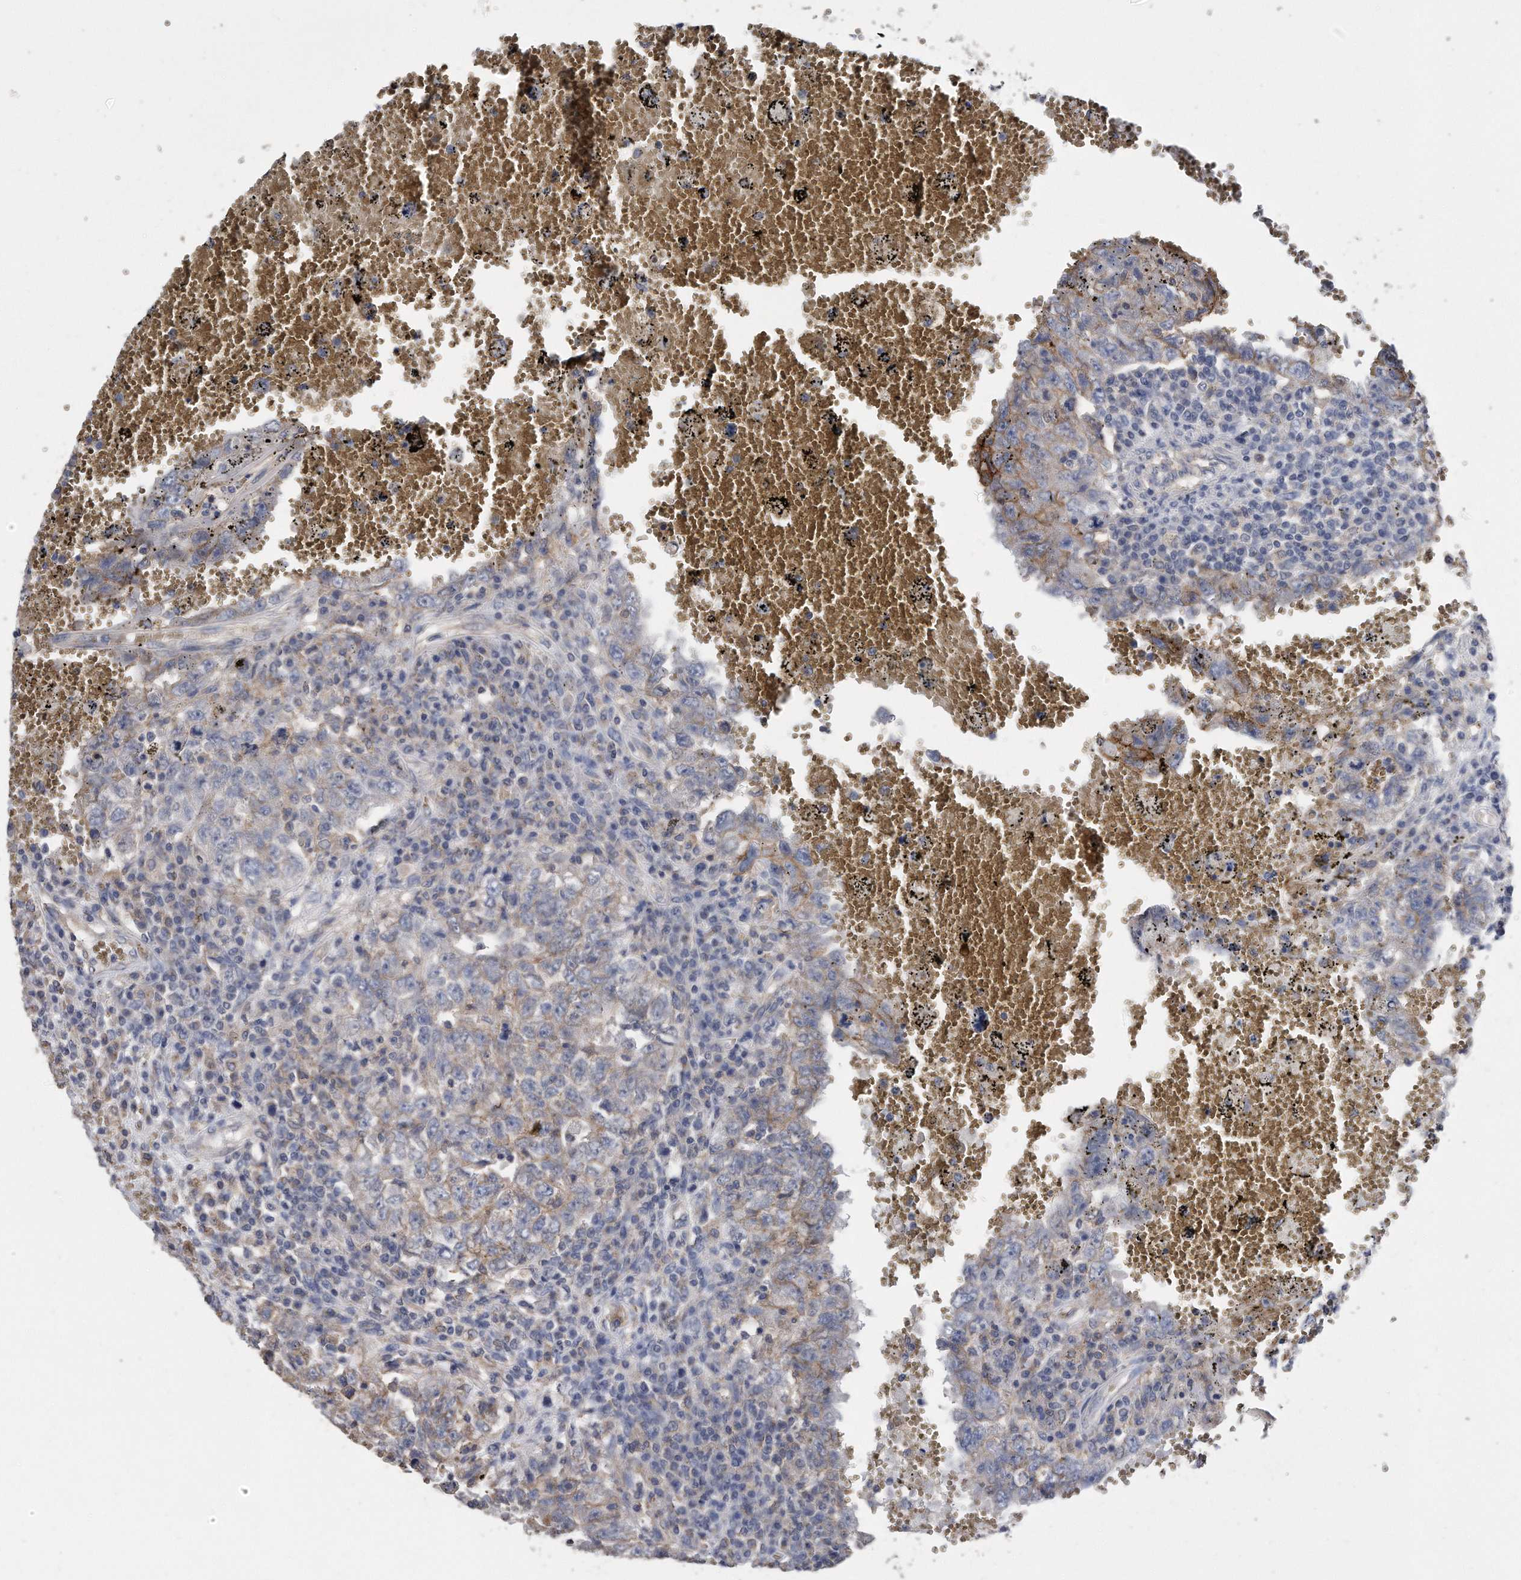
{"staining": {"intensity": "weak", "quantity": "<25%", "location": "cytoplasmic/membranous"}, "tissue": "testis cancer", "cell_type": "Tumor cells", "image_type": "cancer", "snomed": [{"axis": "morphology", "description": "Carcinoma, Embryonal, NOS"}, {"axis": "topography", "description": "Testis"}], "caption": "DAB immunohistochemical staining of human testis cancer displays no significant positivity in tumor cells.", "gene": "CDCP1", "patient": {"sex": "male", "age": 26}}